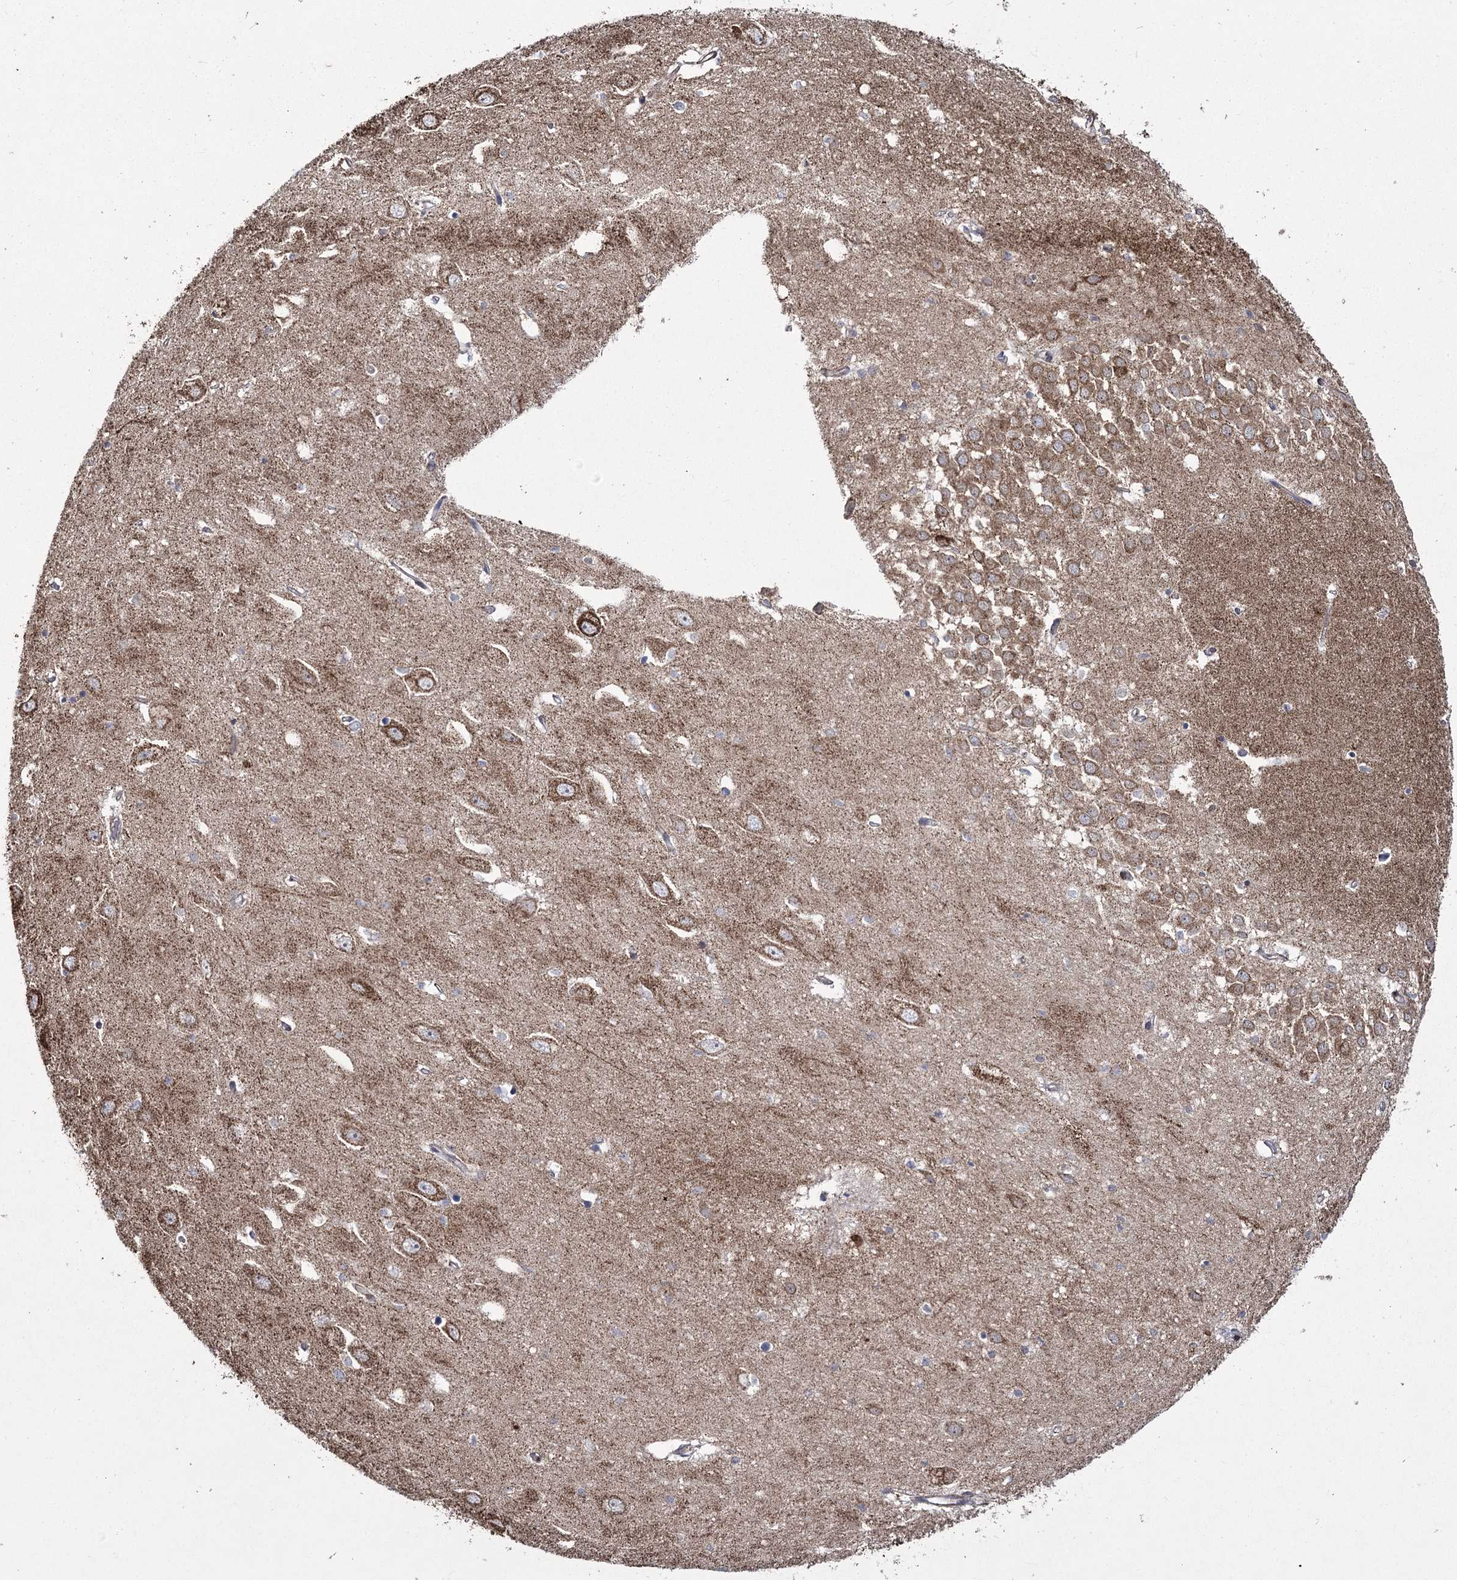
{"staining": {"intensity": "weak", "quantity": "<25%", "location": "cytoplasmic/membranous"}, "tissue": "hippocampus", "cell_type": "Glial cells", "image_type": "normal", "snomed": [{"axis": "morphology", "description": "Normal tissue, NOS"}, {"axis": "topography", "description": "Hippocampus"}], "caption": "Hippocampus stained for a protein using immunohistochemistry (IHC) exhibits no positivity glial cells.", "gene": "ME3", "patient": {"sex": "female", "age": 64}}